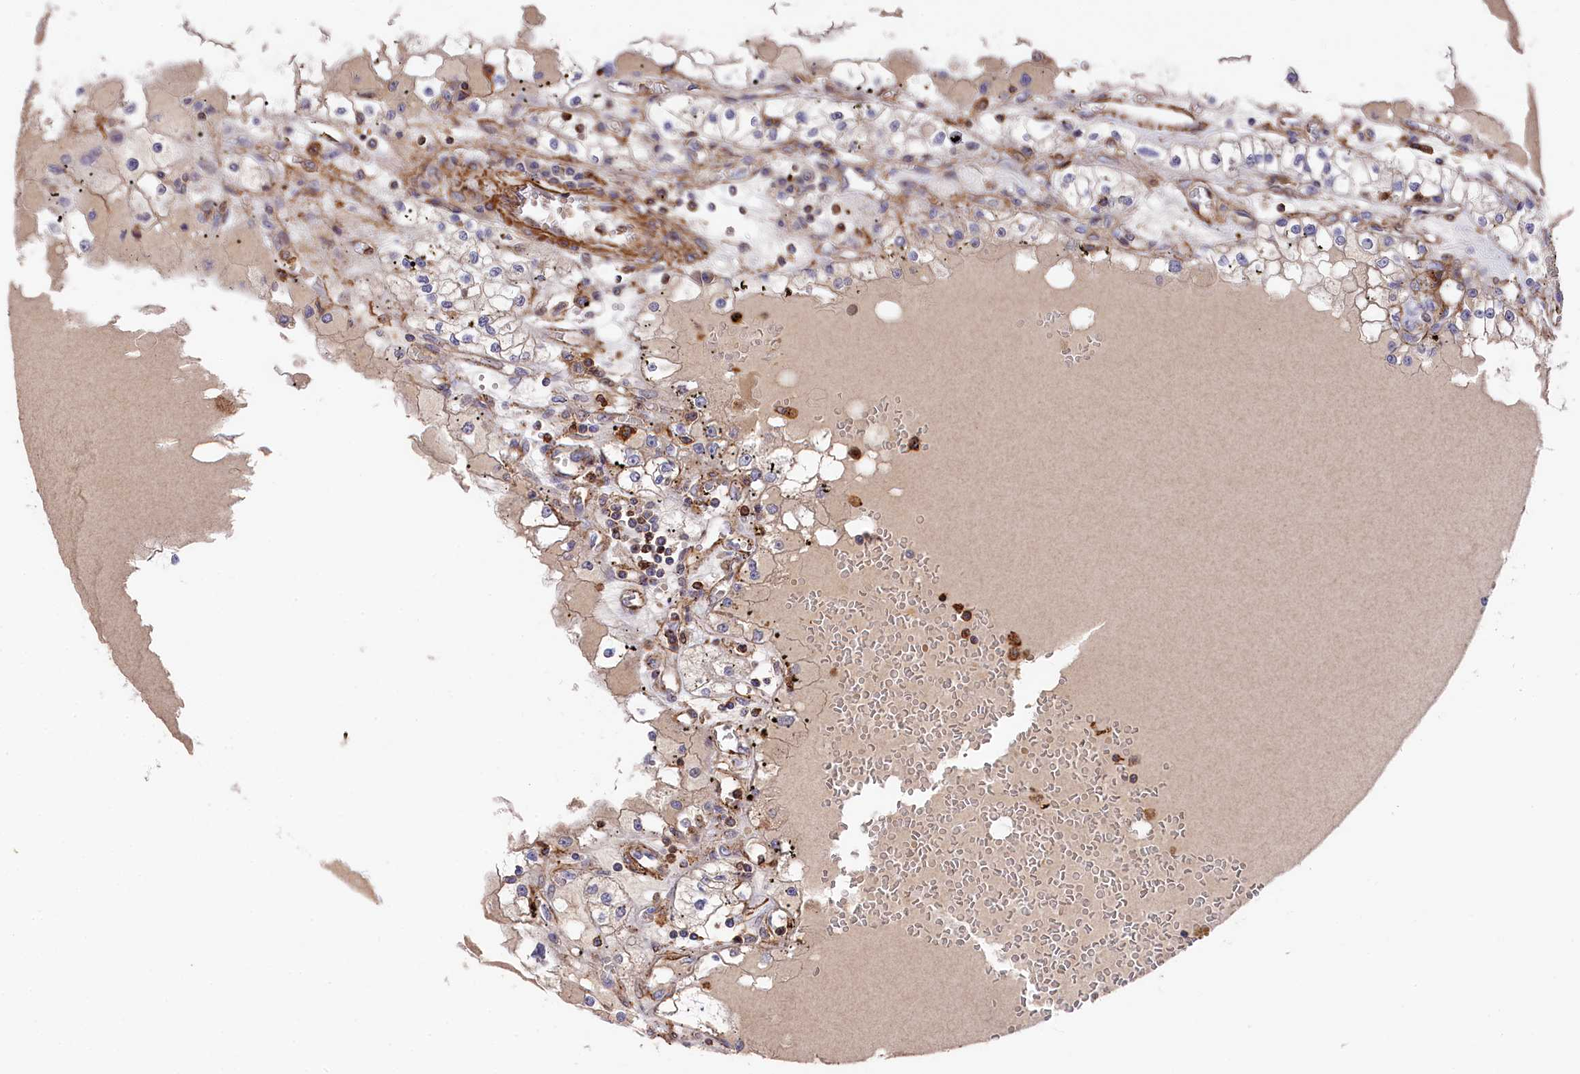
{"staining": {"intensity": "negative", "quantity": "none", "location": "none"}, "tissue": "renal cancer", "cell_type": "Tumor cells", "image_type": "cancer", "snomed": [{"axis": "morphology", "description": "Adenocarcinoma, NOS"}, {"axis": "topography", "description": "Kidney"}], "caption": "DAB (3,3'-diaminobenzidine) immunohistochemical staining of adenocarcinoma (renal) demonstrates no significant expression in tumor cells.", "gene": "RAPSN", "patient": {"sex": "male", "age": 56}}